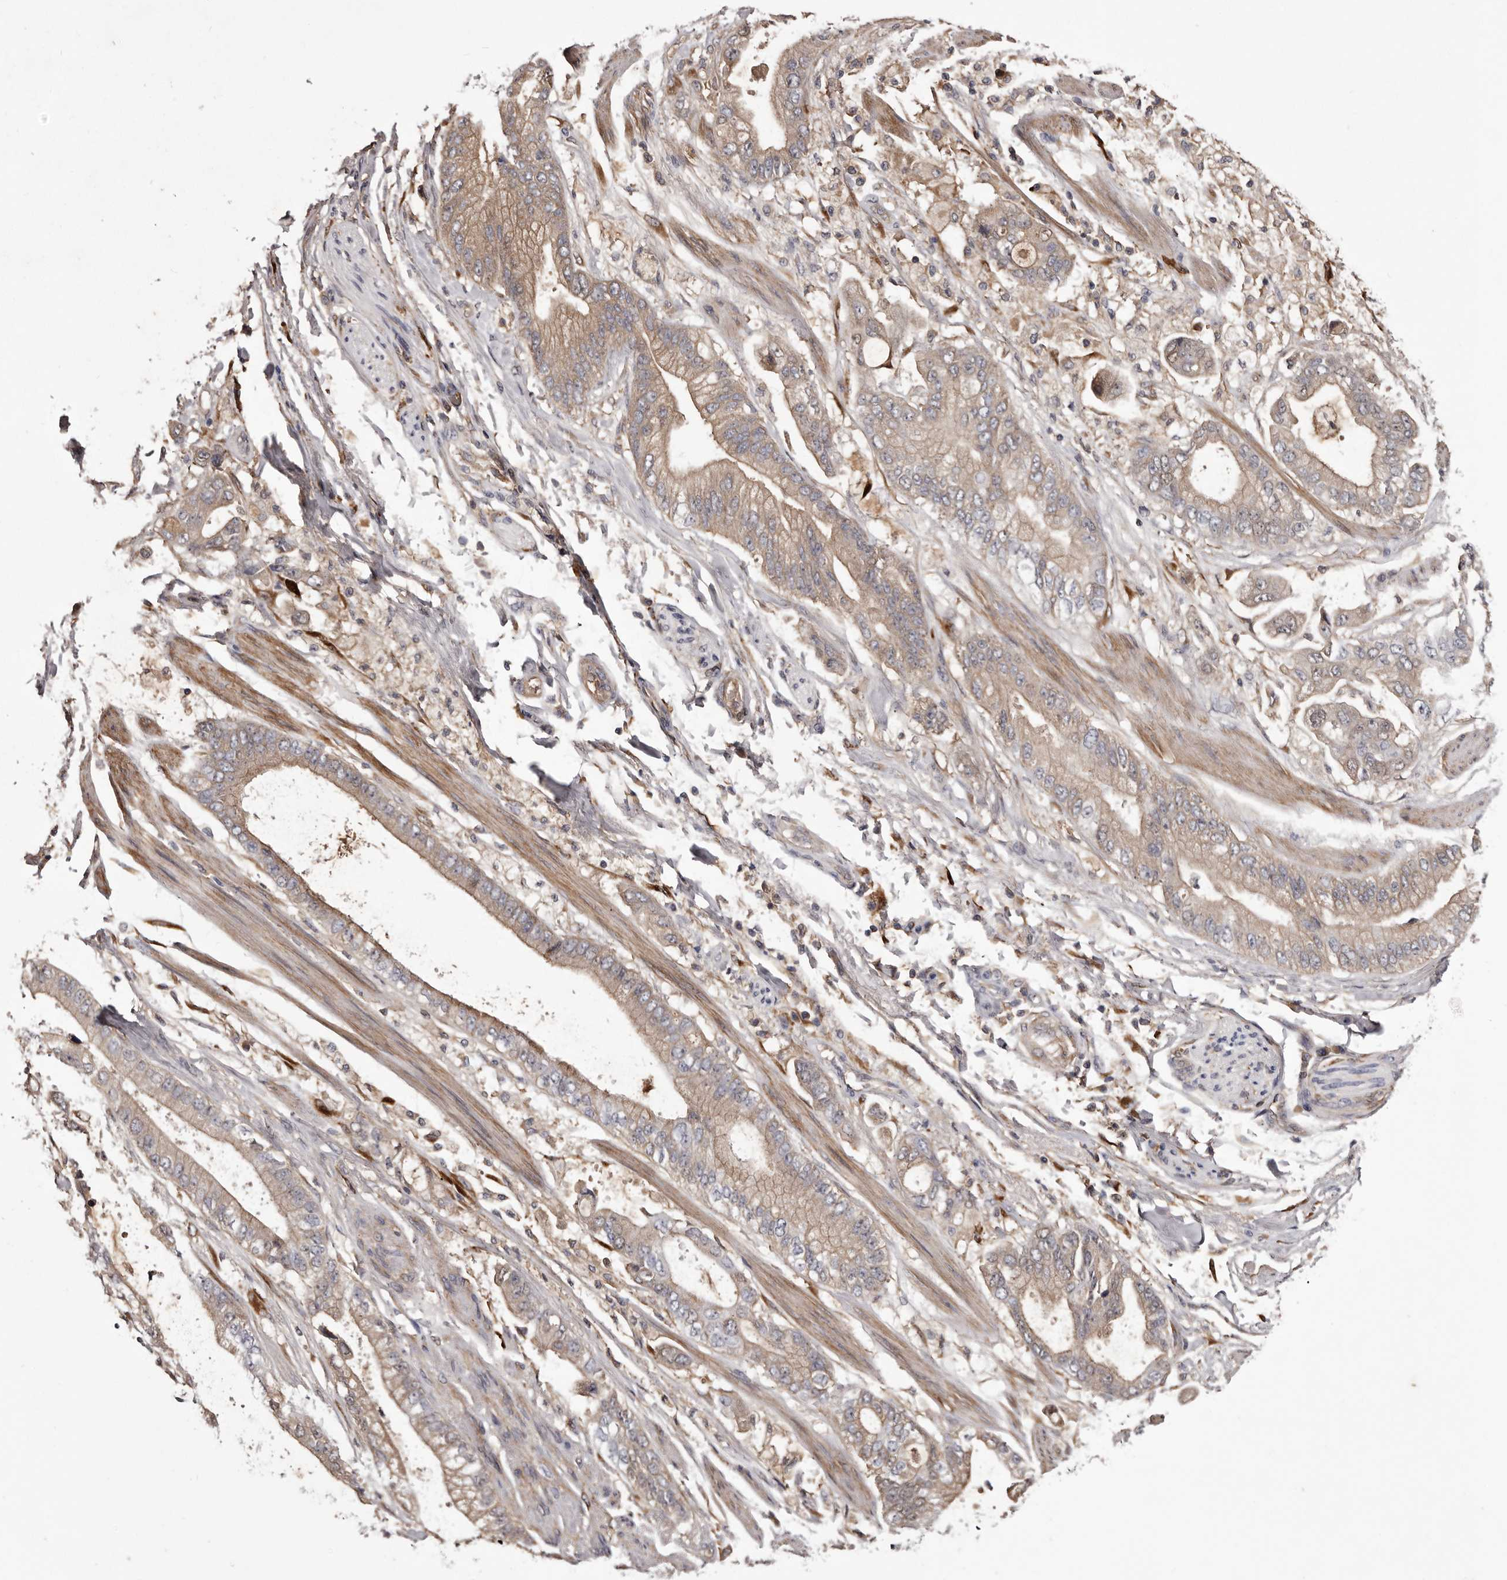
{"staining": {"intensity": "weak", "quantity": ">75%", "location": "cytoplasmic/membranous"}, "tissue": "stomach cancer", "cell_type": "Tumor cells", "image_type": "cancer", "snomed": [{"axis": "morphology", "description": "Normal tissue, NOS"}, {"axis": "morphology", "description": "Adenocarcinoma, NOS"}, {"axis": "topography", "description": "Stomach"}], "caption": "Tumor cells exhibit weak cytoplasmic/membranous positivity in about >75% of cells in adenocarcinoma (stomach).", "gene": "CYP1B1", "patient": {"sex": "male", "age": 62}}